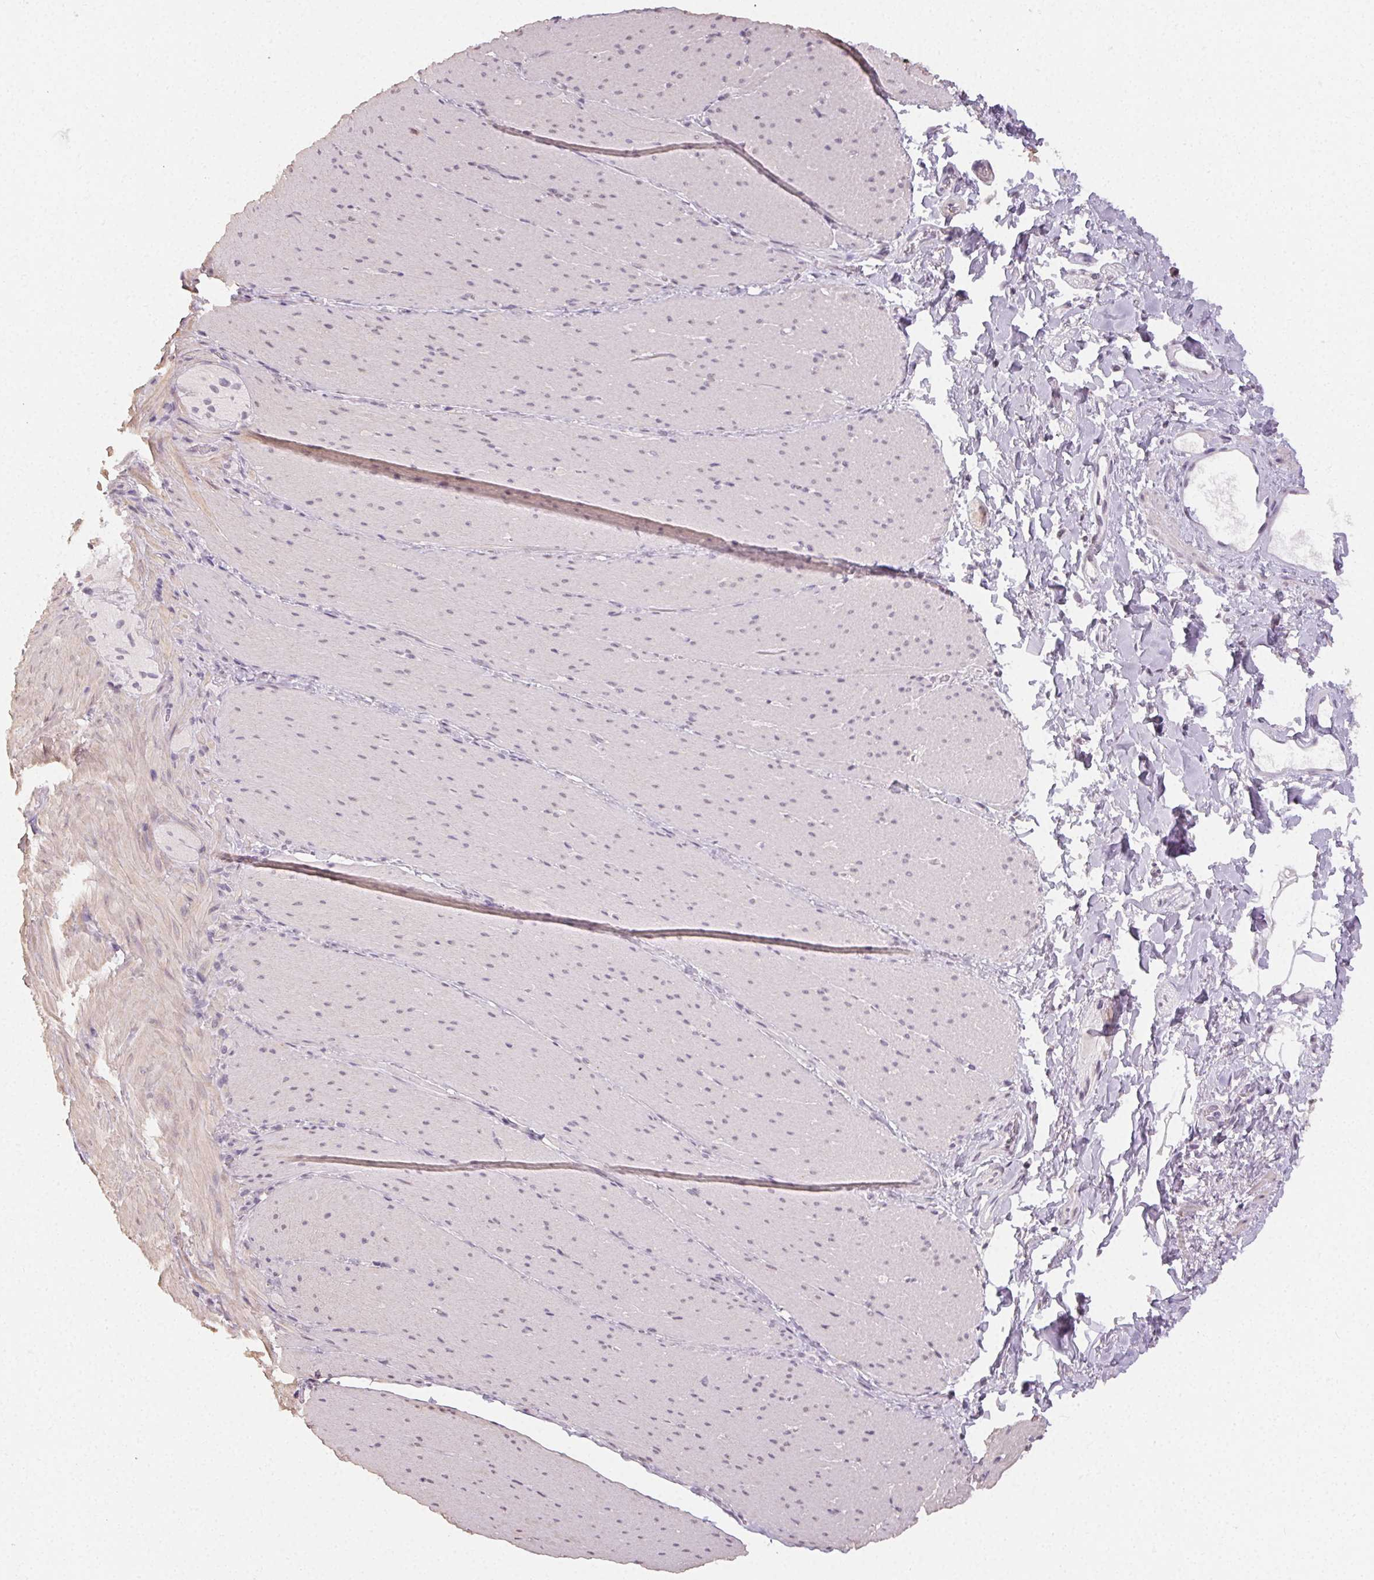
{"staining": {"intensity": "negative", "quantity": "none", "location": "none"}, "tissue": "smooth muscle", "cell_type": "Smooth muscle cells", "image_type": "normal", "snomed": [{"axis": "morphology", "description": "Normal tissue, NOS"}, {"axis": "topography", "description": "Smooth muscle"}, {"axis": "topography", "description": "Colon"}], "caption": "Smooth muscle cells are negative for brown protein staining in normal smooth muscle. (Brightfield microscopy of DAB immunohistochemistry (IHC) at high magnification).", "gene": "TMEM174", "patient": {"sex": "male", "age": 73}}